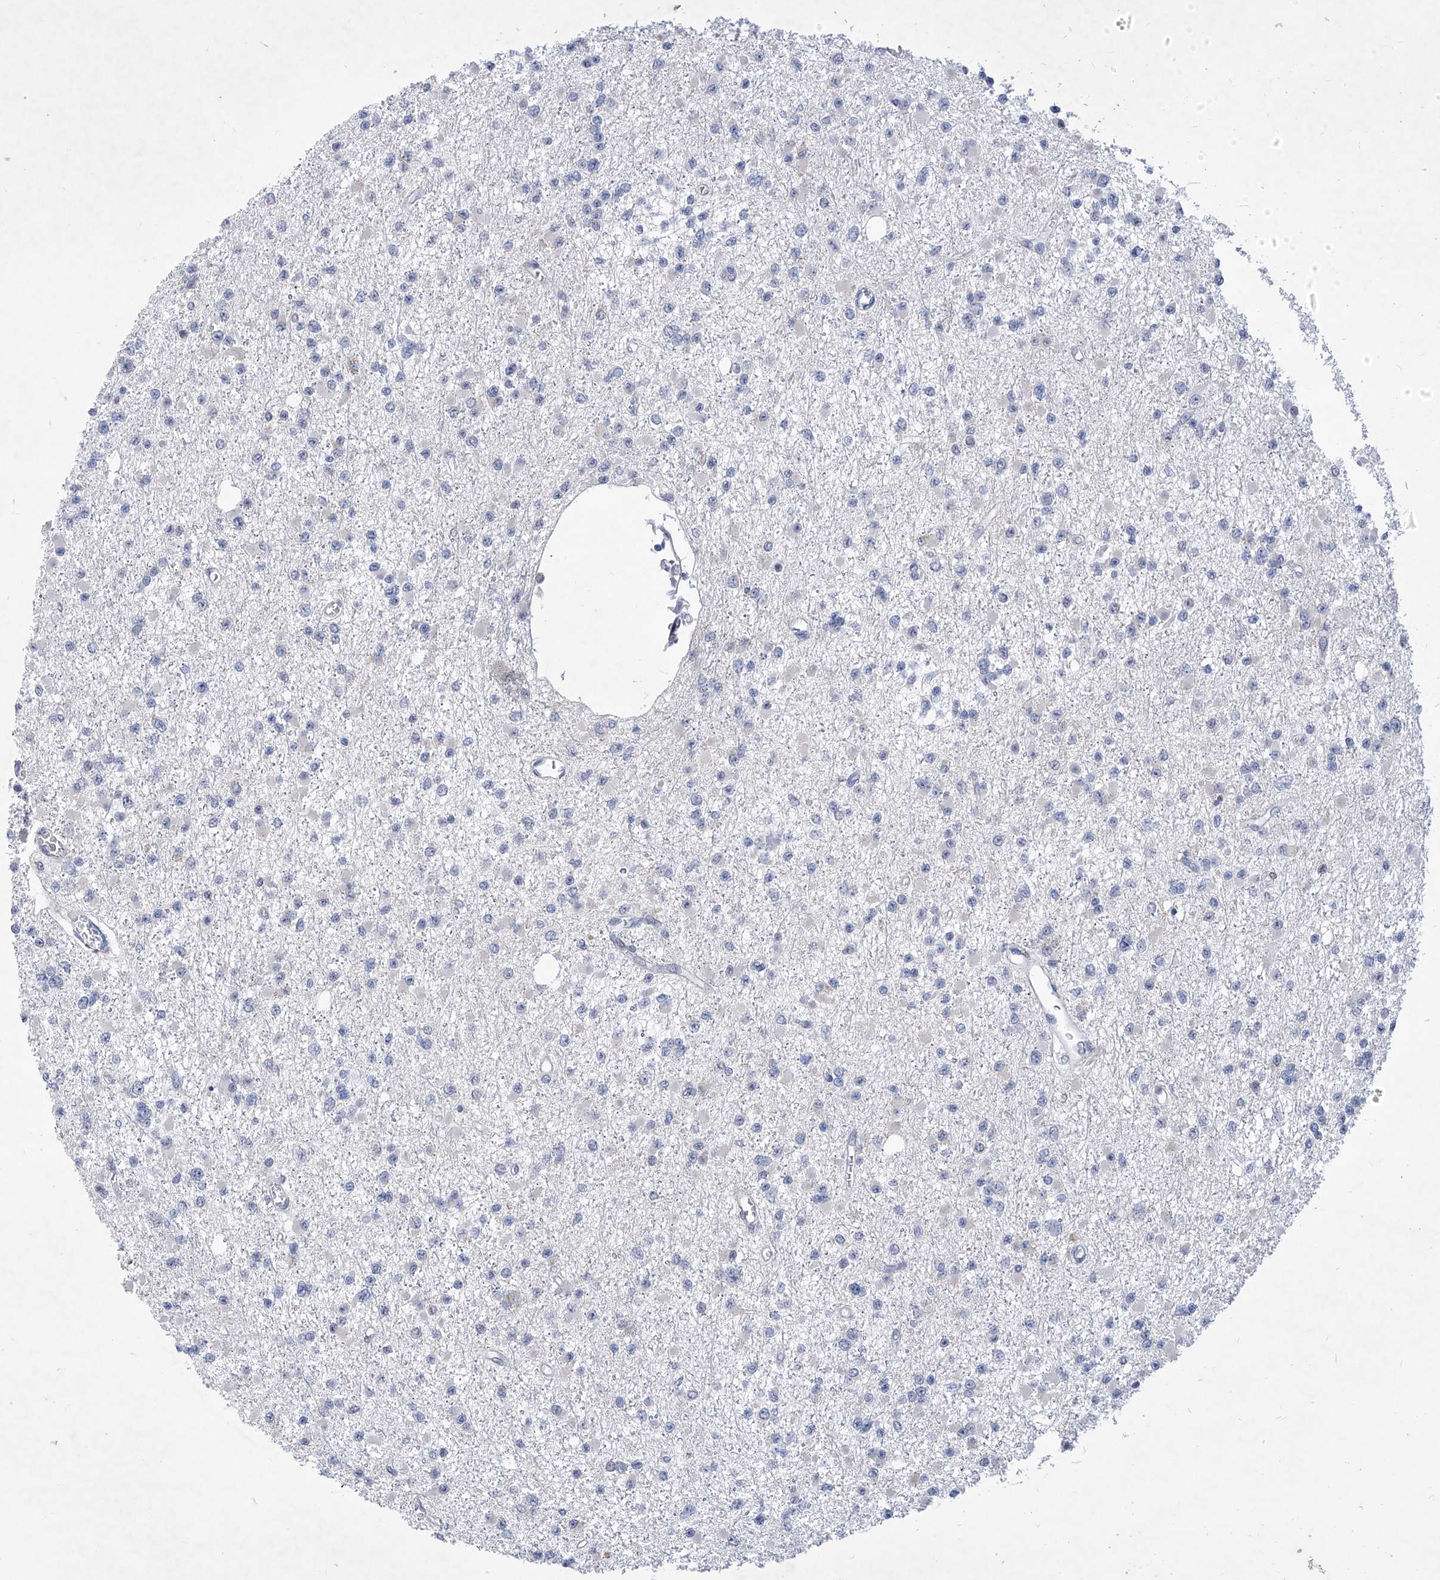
{"staining": {"intensity": "negative", "quantity": "none", "location": "none"}, "tissue": "glioma", "cell_type": "Tumor cells", "image_type": "cancer", "snomed": [{"axis": "morphology", "description": "Glioma, malignant, Low grade"}, {"axis": "topography", "description": "Brain"}], "caption": "Micrograph shows no protein expression in tumor cells of glioma tissue.", "gene": "NUFIP1", "patient": {"sex": "female", "age": 22}}